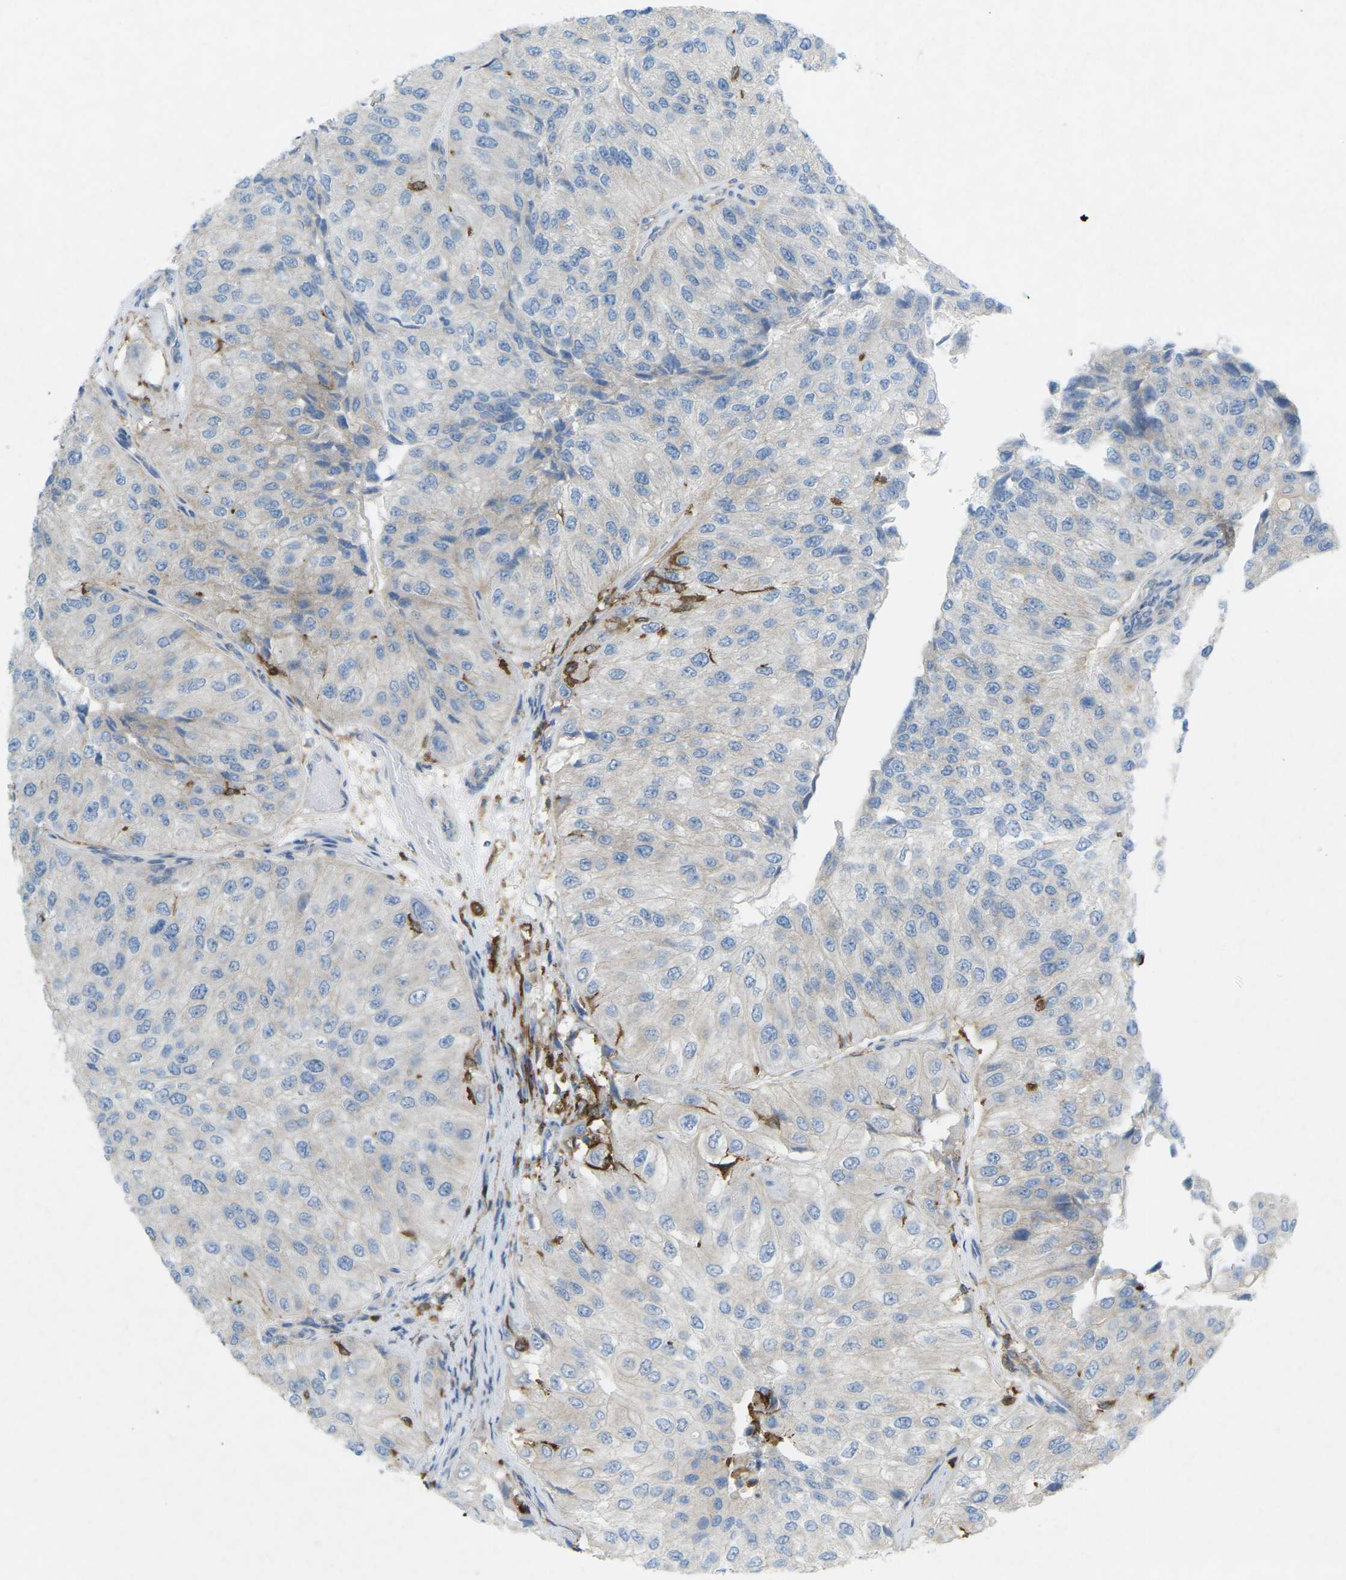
{"staining": {"intensity": "negative", "quantity": "none", "location": "none"}, "tissue": "urothelial cancer", "cell_type": "Tumor cells", "image_type": "cancer", "snomed": [{"axis": "morphology", "description": "Urothelial carcinoma, High grade"}, {"axis": "topography", "description": "Kidney"}, {"axis": "topography", "description": "Urinary bladder"}], "caption": "This is a histopathology image of immunohistochemistry (IHC) staining of urothelial carcinoma (high-grade), which shows no staining in tumor cells.", "gene": "STK11", "patient": {"sex": "male", "age": 77}}